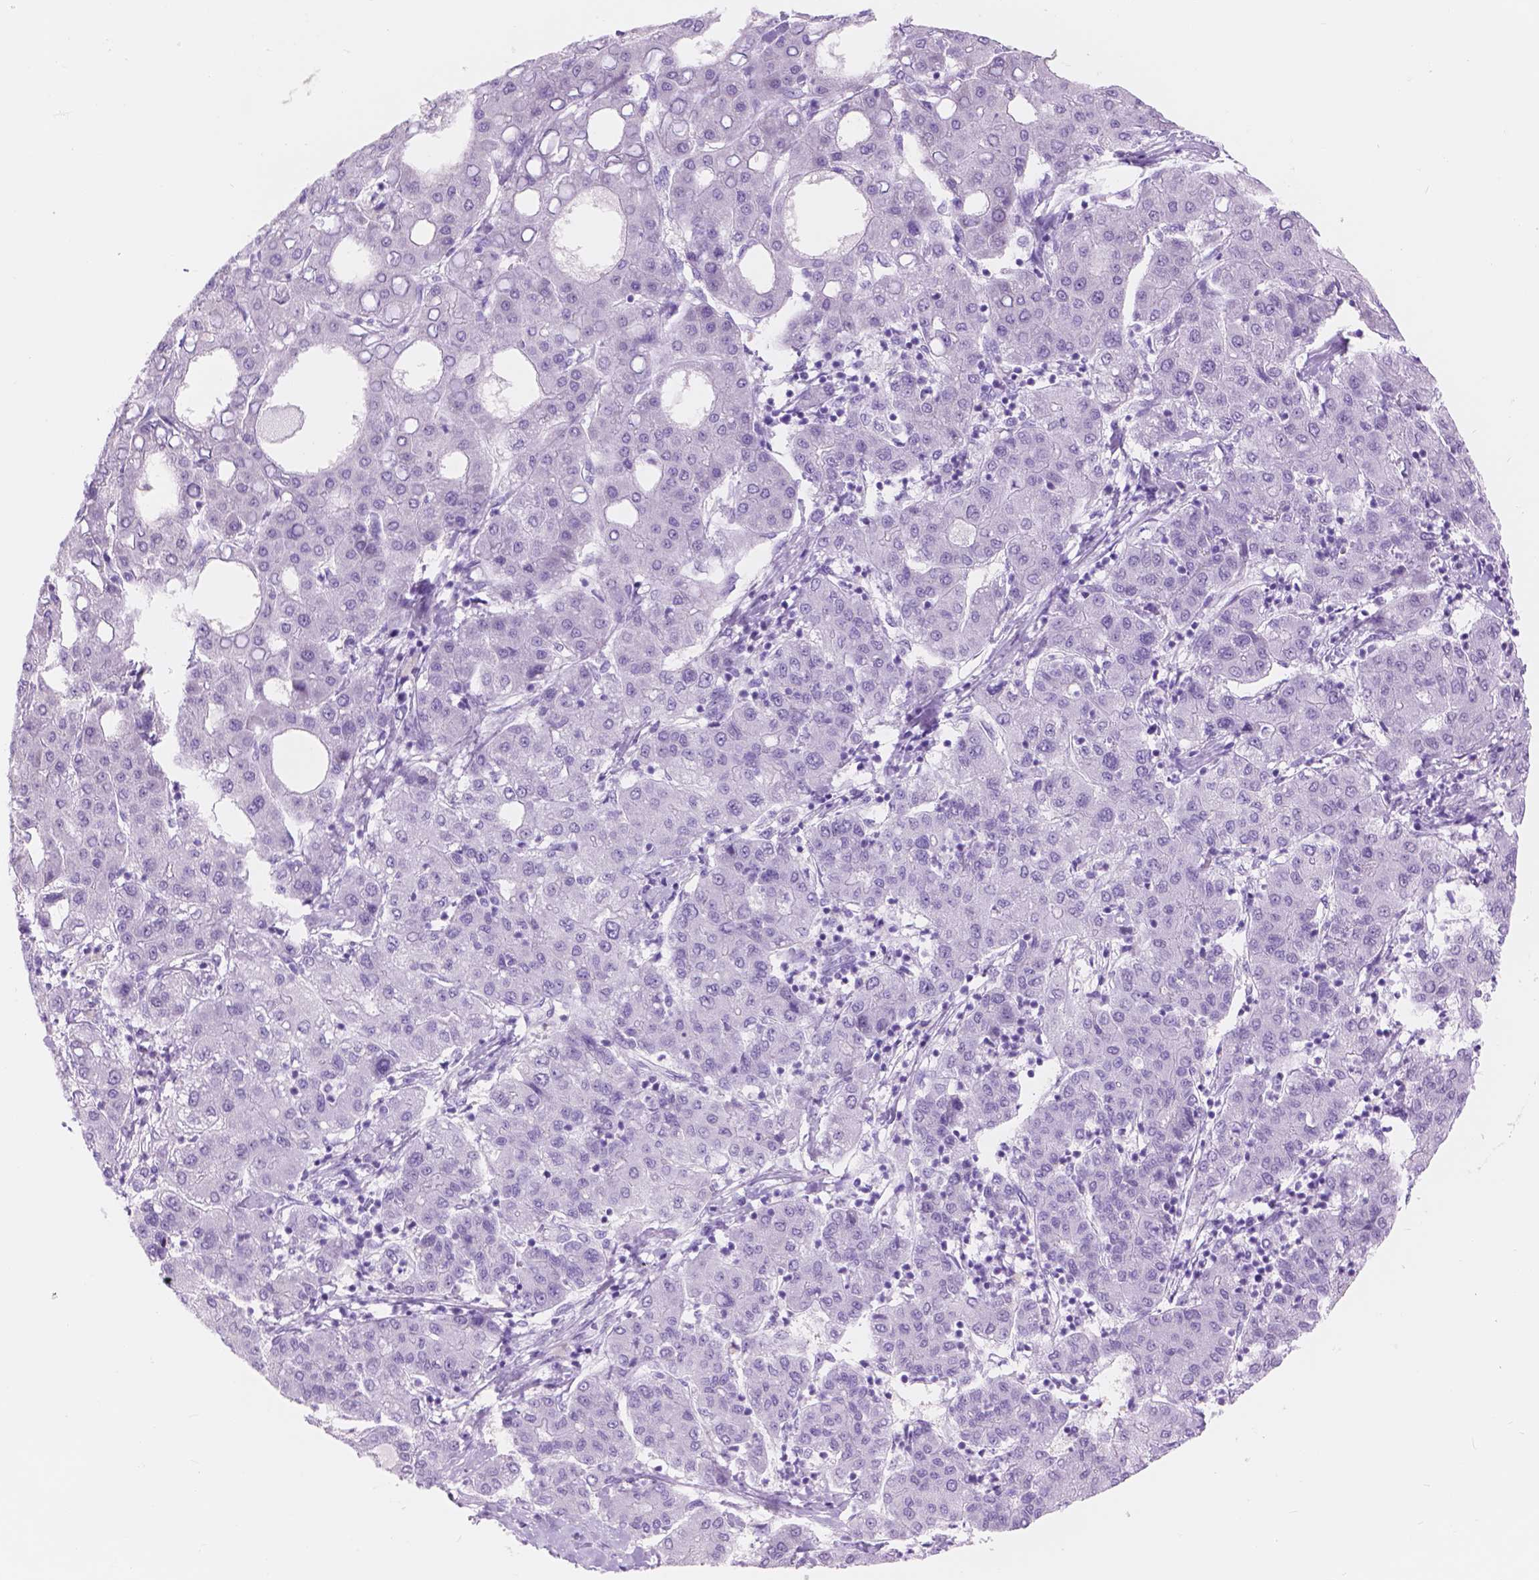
{"staining": {"intensity": "negative", "quantity": "none", "location": "none"}, "tissue": "liver cancer", "cell_type": "Tumor cells", "image_type": "cancer", "snomed": [{"axis": "morphology", "description": "Carcinoma, Hepatocellular, NOS"}, {"axis": "topography", "description": "Liver"}], "caption": "High magnification brightfield microscopy of liver hepatocellular carcinoma stained with DAB (3,3'-diaminobenzidine) (brown) and counterstained with hematoxylin (blue): tumor cells show no significant positivity.", "gene": "DCC", "patient": {"sex": "male", "age": 65}}